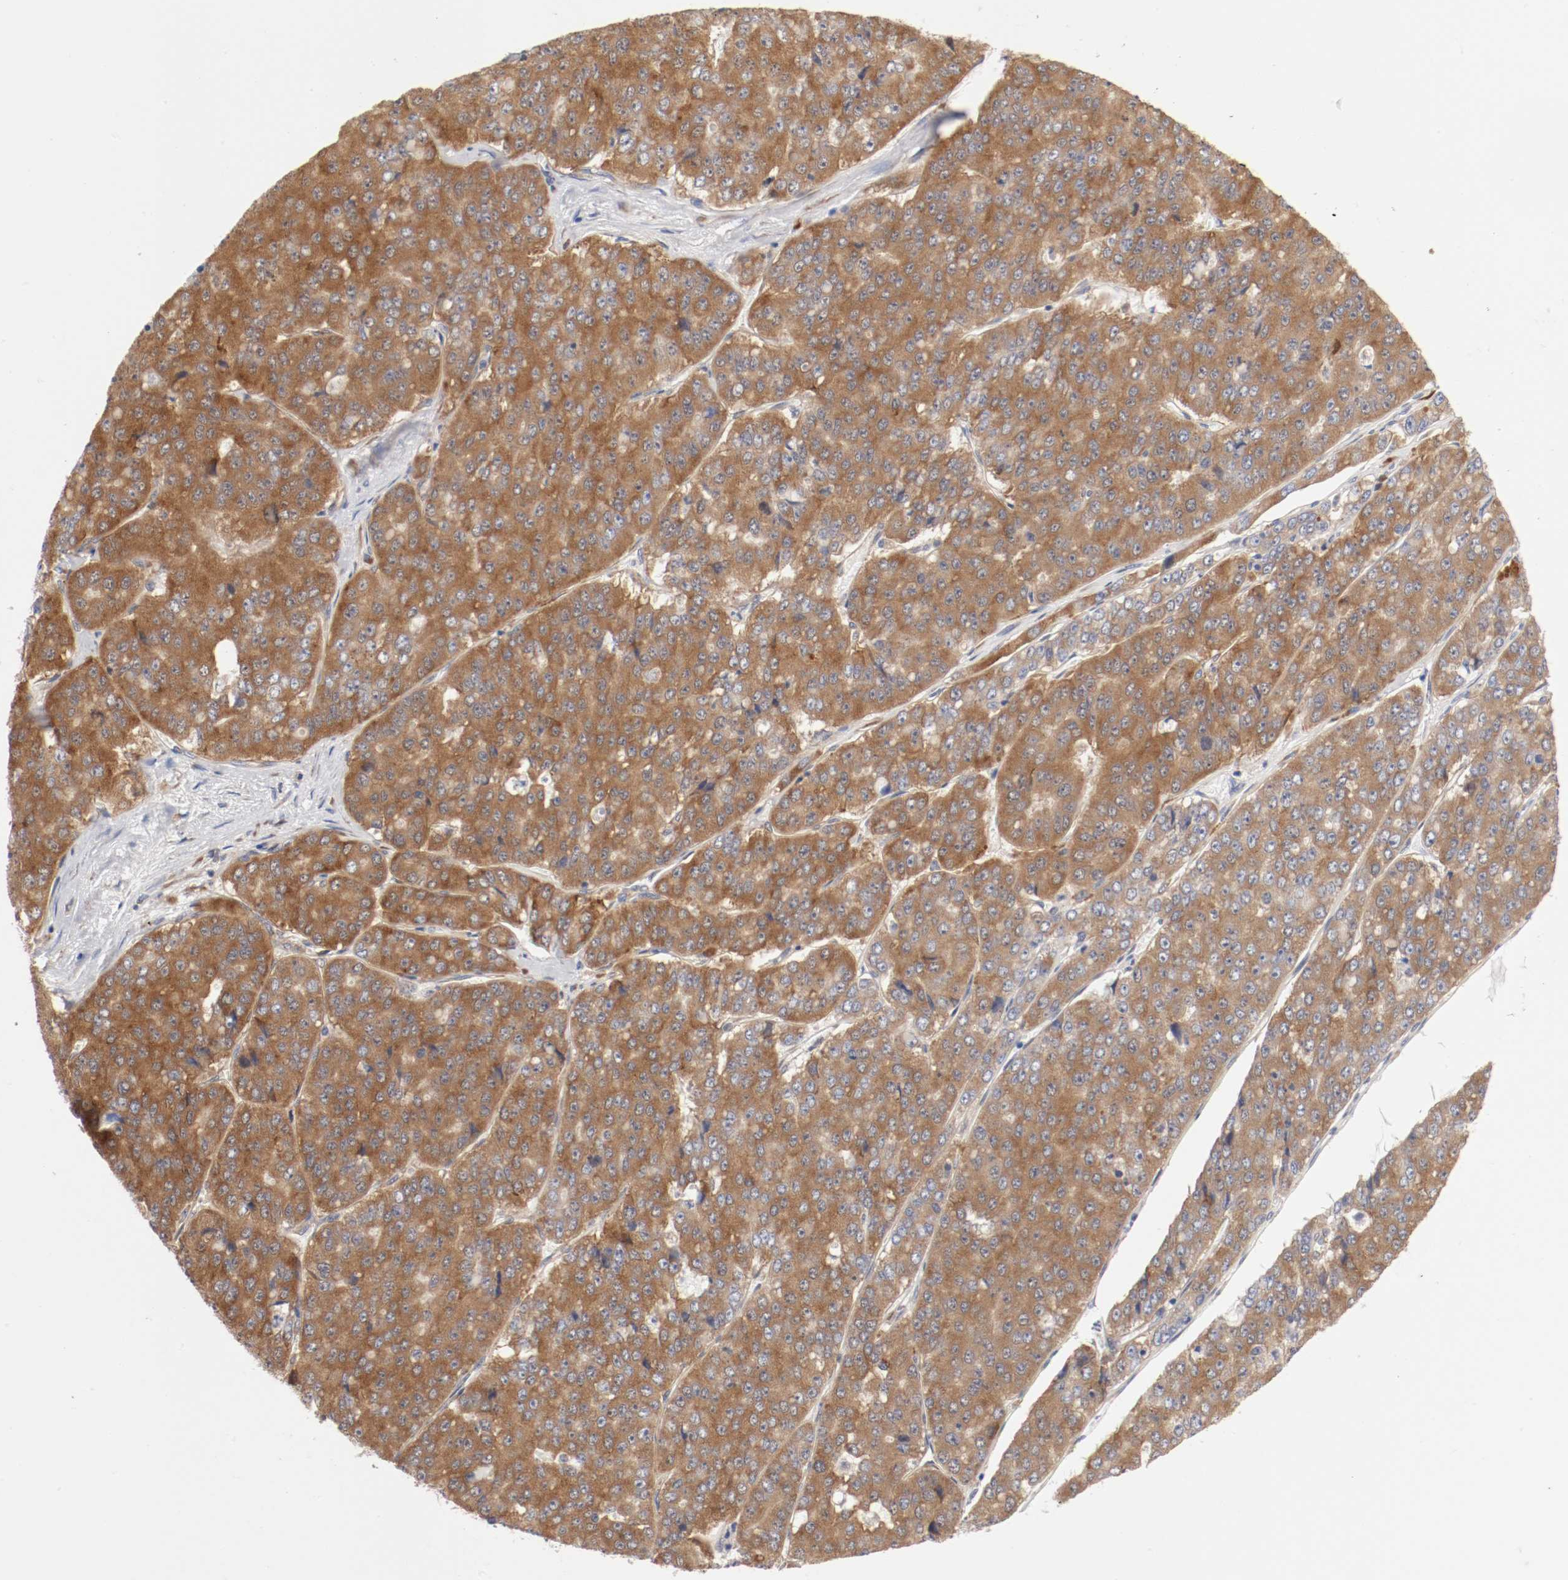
{"staining": {"intensity": "strong", "quantity": ">75%", "location": "cytoplasmic/membranous"}, "tissue": "pancreatic cancer", "cell_type": "Tumor cells", "image_type": "cancer", "snomed": [{"axis": "morphology", "description": "Adenocarcinoma, NOS"}, {"axis": "topography", "description": "Pancreas"}], "caption": "Protein expression by IHC reveals strong cytoplasmic/membranous staining in approximately >75% of tumor cells in pancreatic cancer (adenocarcinoma).", "gene": "FKBP3", "patient": {"sex": "male", "age": 50}}